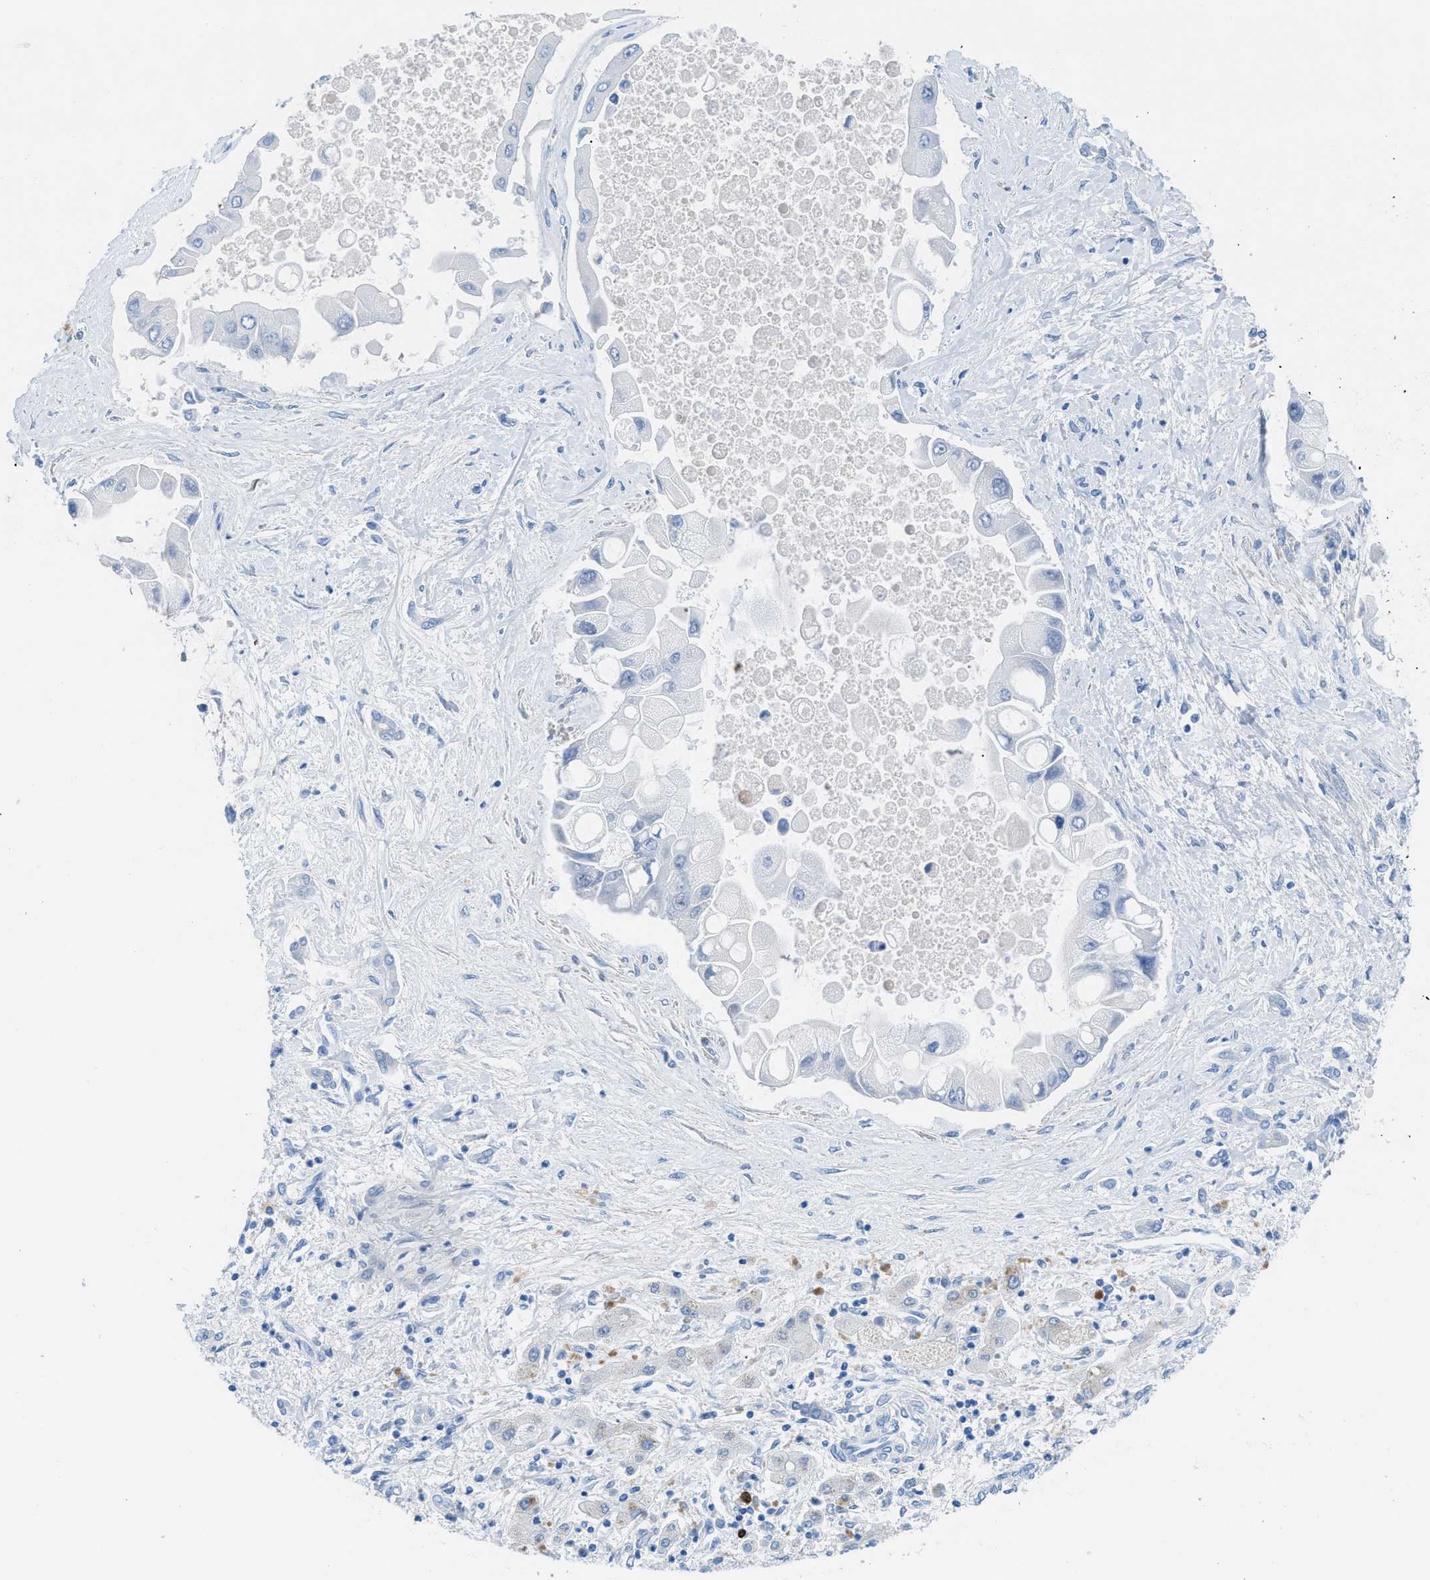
{"staining": {"intensity": "negative", "quantity": "none", "location": "none"}, "tissue": "liver cancer", "cell_type": "Tumor cells", "image_type": "cancer", "snomed": [{"axis": "morphology", "description": "Cholangiocarcinoma"}, {"axis": "topography", "description": "Liver"}], "caption": "Immunohistochemistry (IHC) of human cholangiocarcinoma (liver) shows no positivity in tumor cells.", "gene": "TCL1A", "patient": {"sex": "male", "age": 50}}